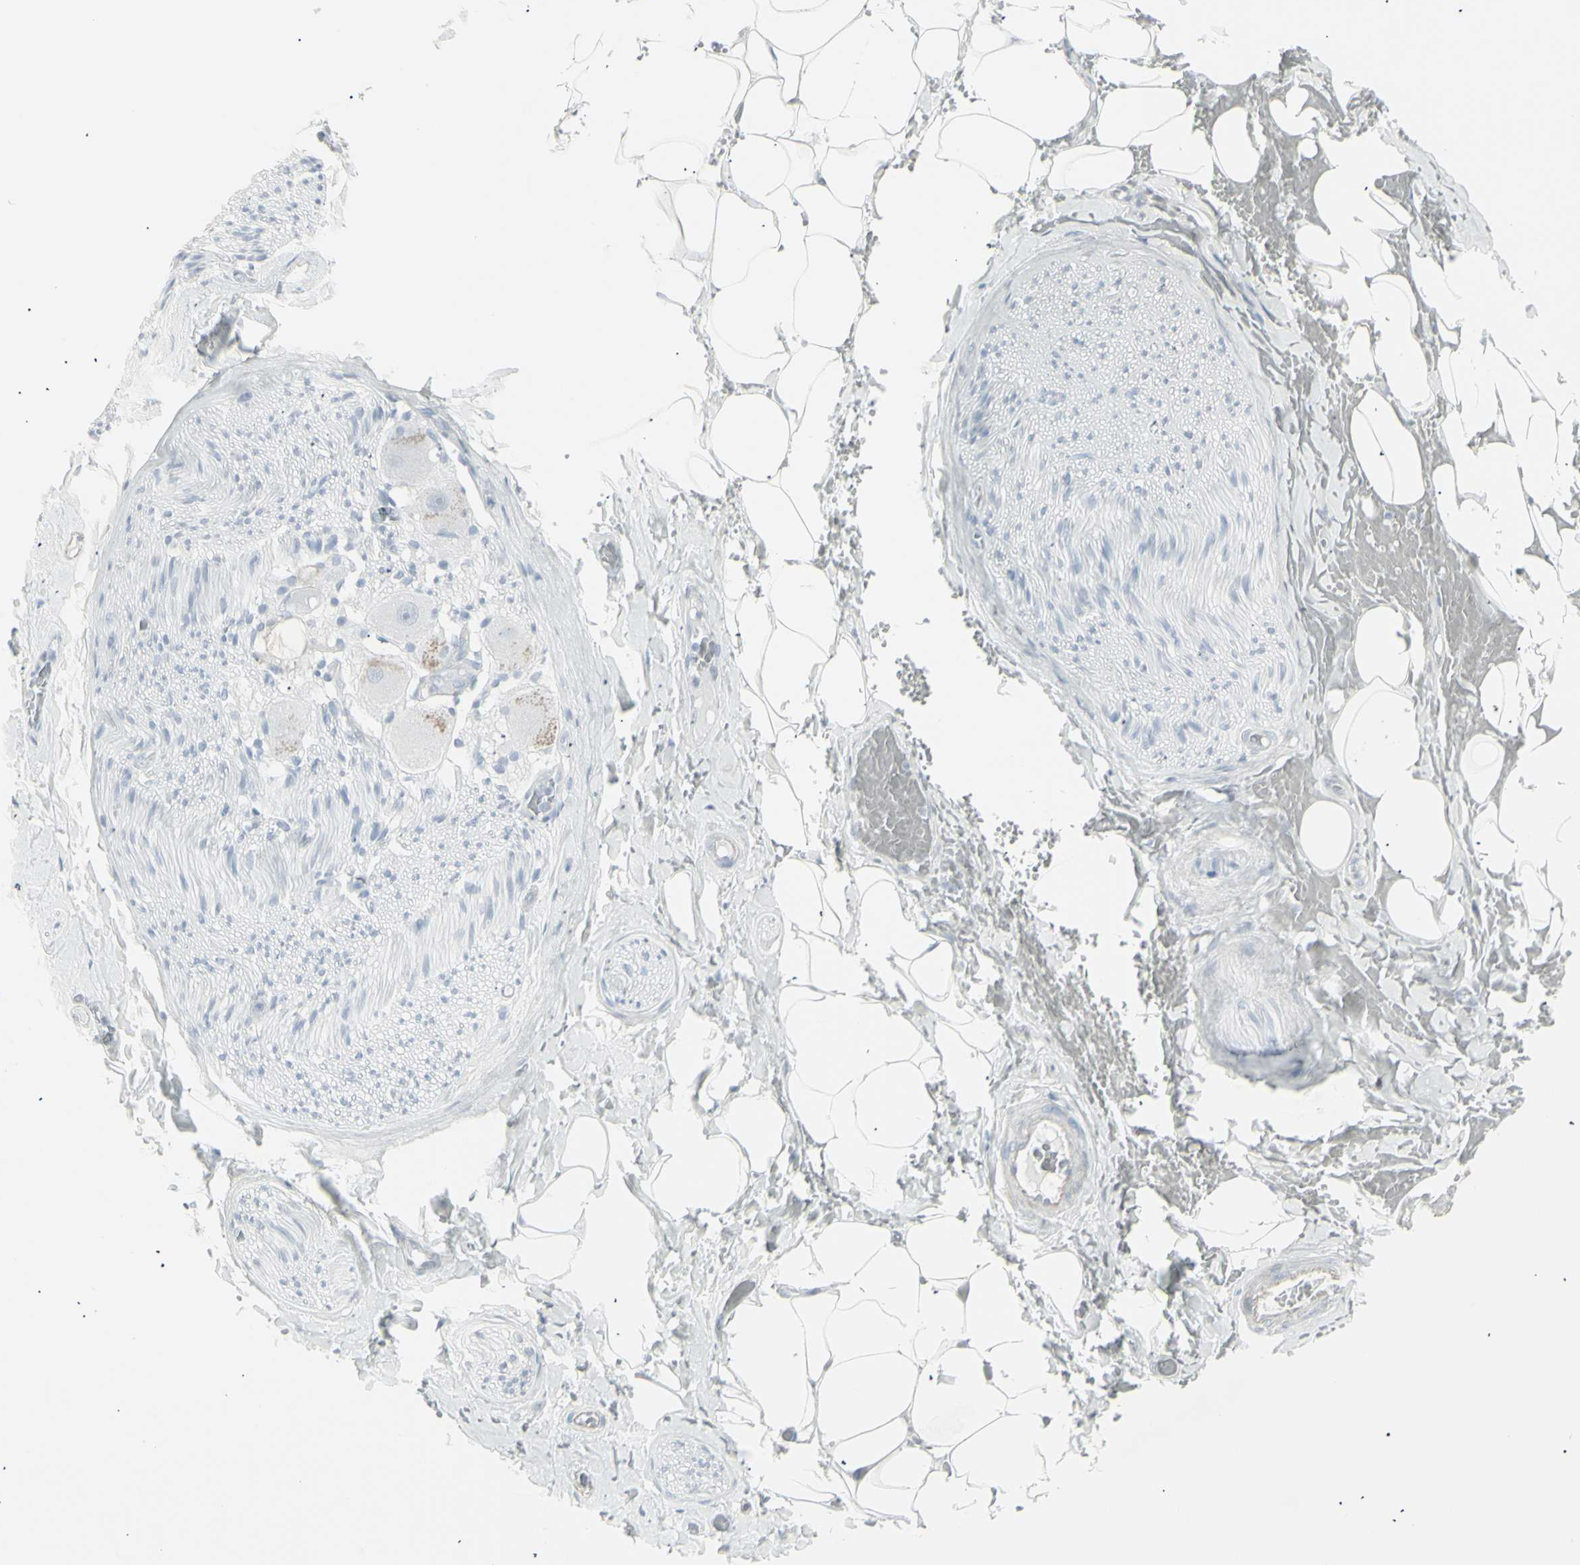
{"staining": {"intensity": "negative", "quantity": "none", "location": "none"}, "tissue": "adipose tissue", "cell_type": "Adipocytes", "image_type": "normal", "snomed": [{"axis": "morphology", "description": "Normal tissue, NOS"}, {"axis": "topography", "description": "Peripheral nerve tissue"}], "caption": "The image displays no significant expression in adipocytes of adipose tissue.", "gene": "YBX2", "patient": {"sex": "male", "age": 70}}